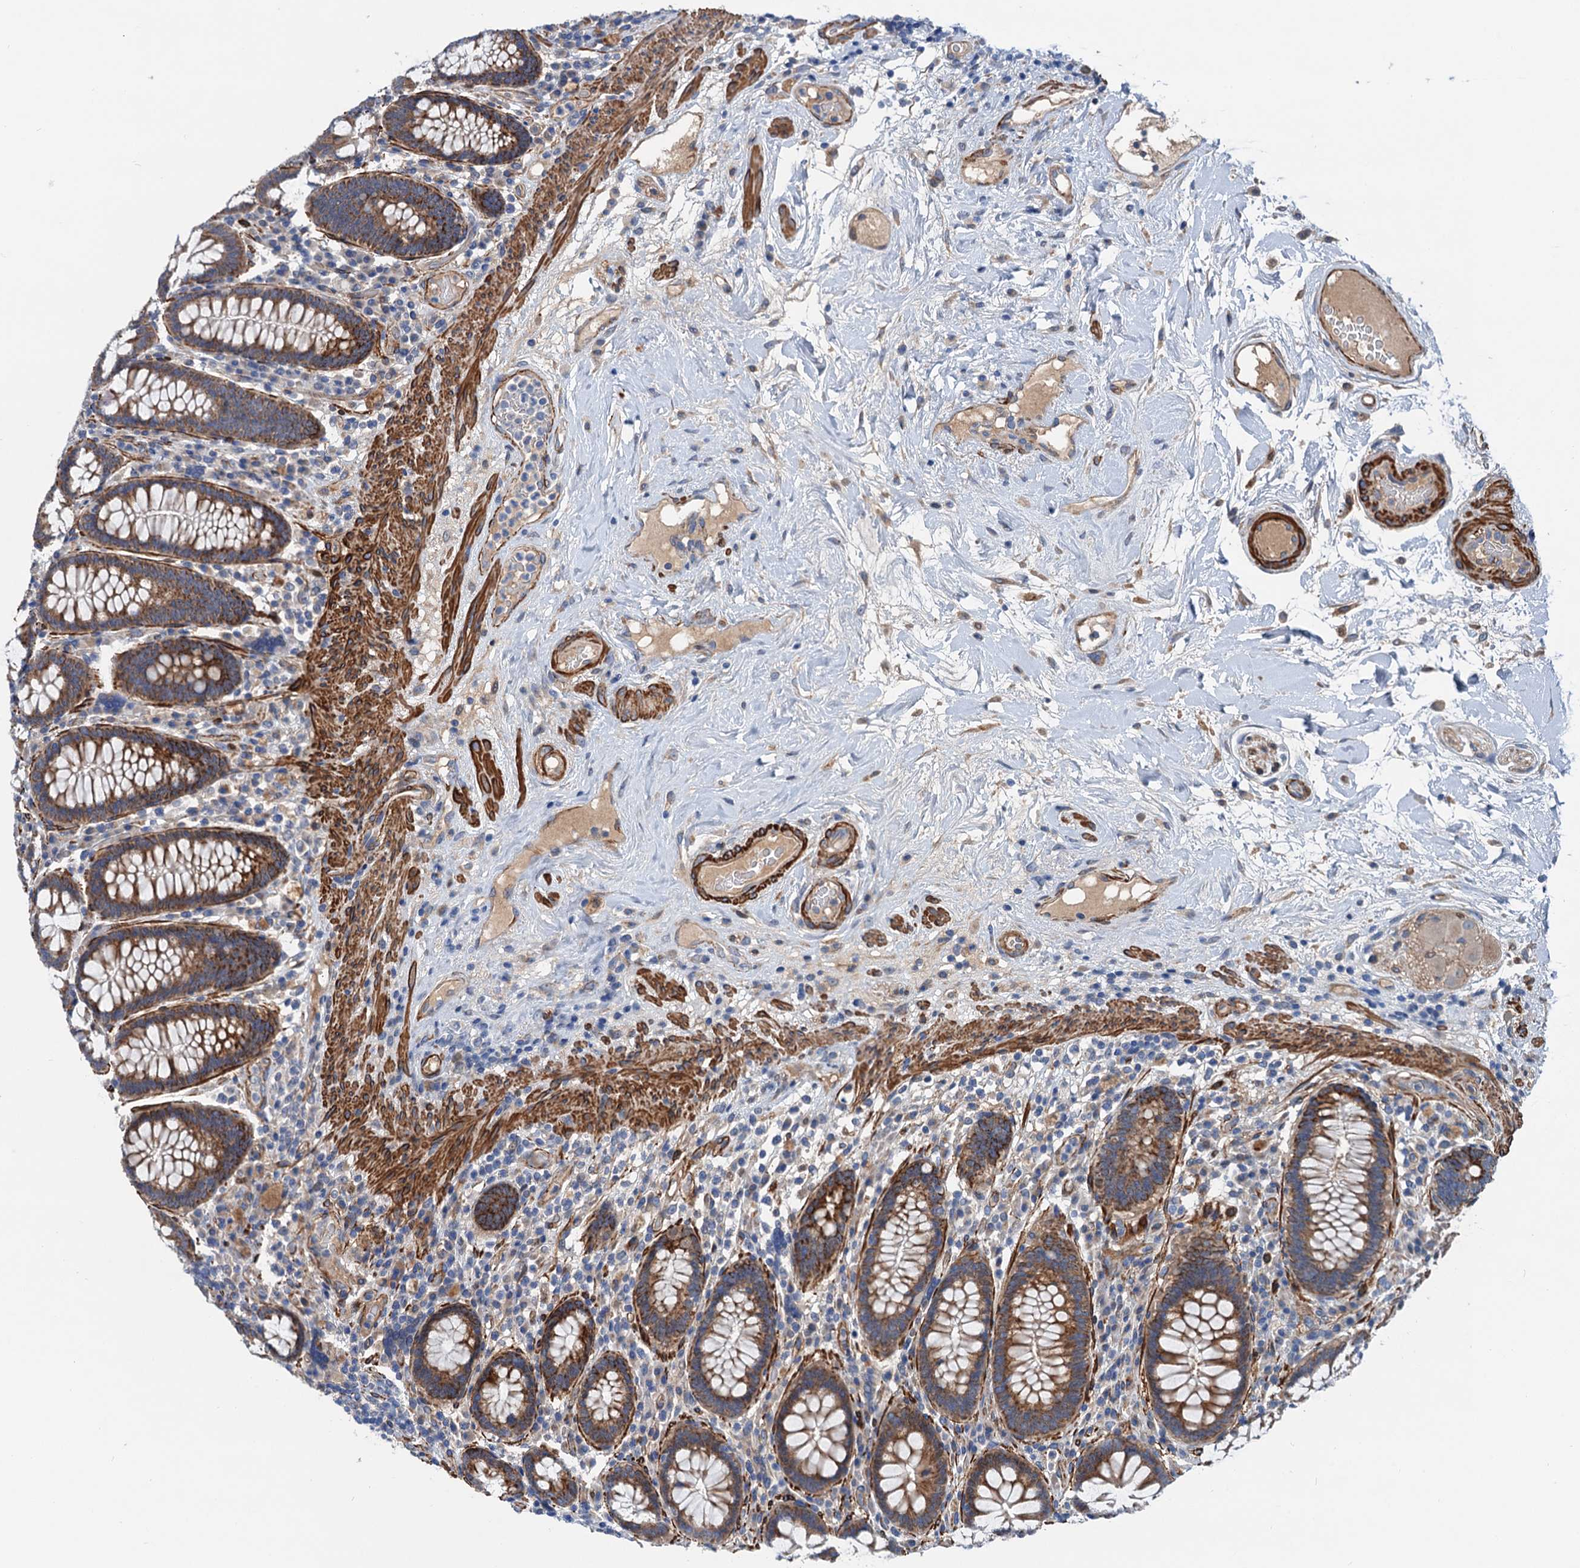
{"staining": {"intensity": "strong", "quantity": "25%-75%", "location": "cytoplasmic/membranous"}, "tissue": "colon", "cell_type": "Endothelial cells", "image_type": "normal", "snomed": [{"axis": "morphology", "description": "Normal tissue, NOS"}, {"axis": "topography", "description": "Colon"}], "caption": "Protein staining displays strong cytoplasmic/membranous staining in about 25%-75% of endothelial cells in benign colon.", "gene": "CSTPP1", "patient": {"sex": "female", "age": 79}}